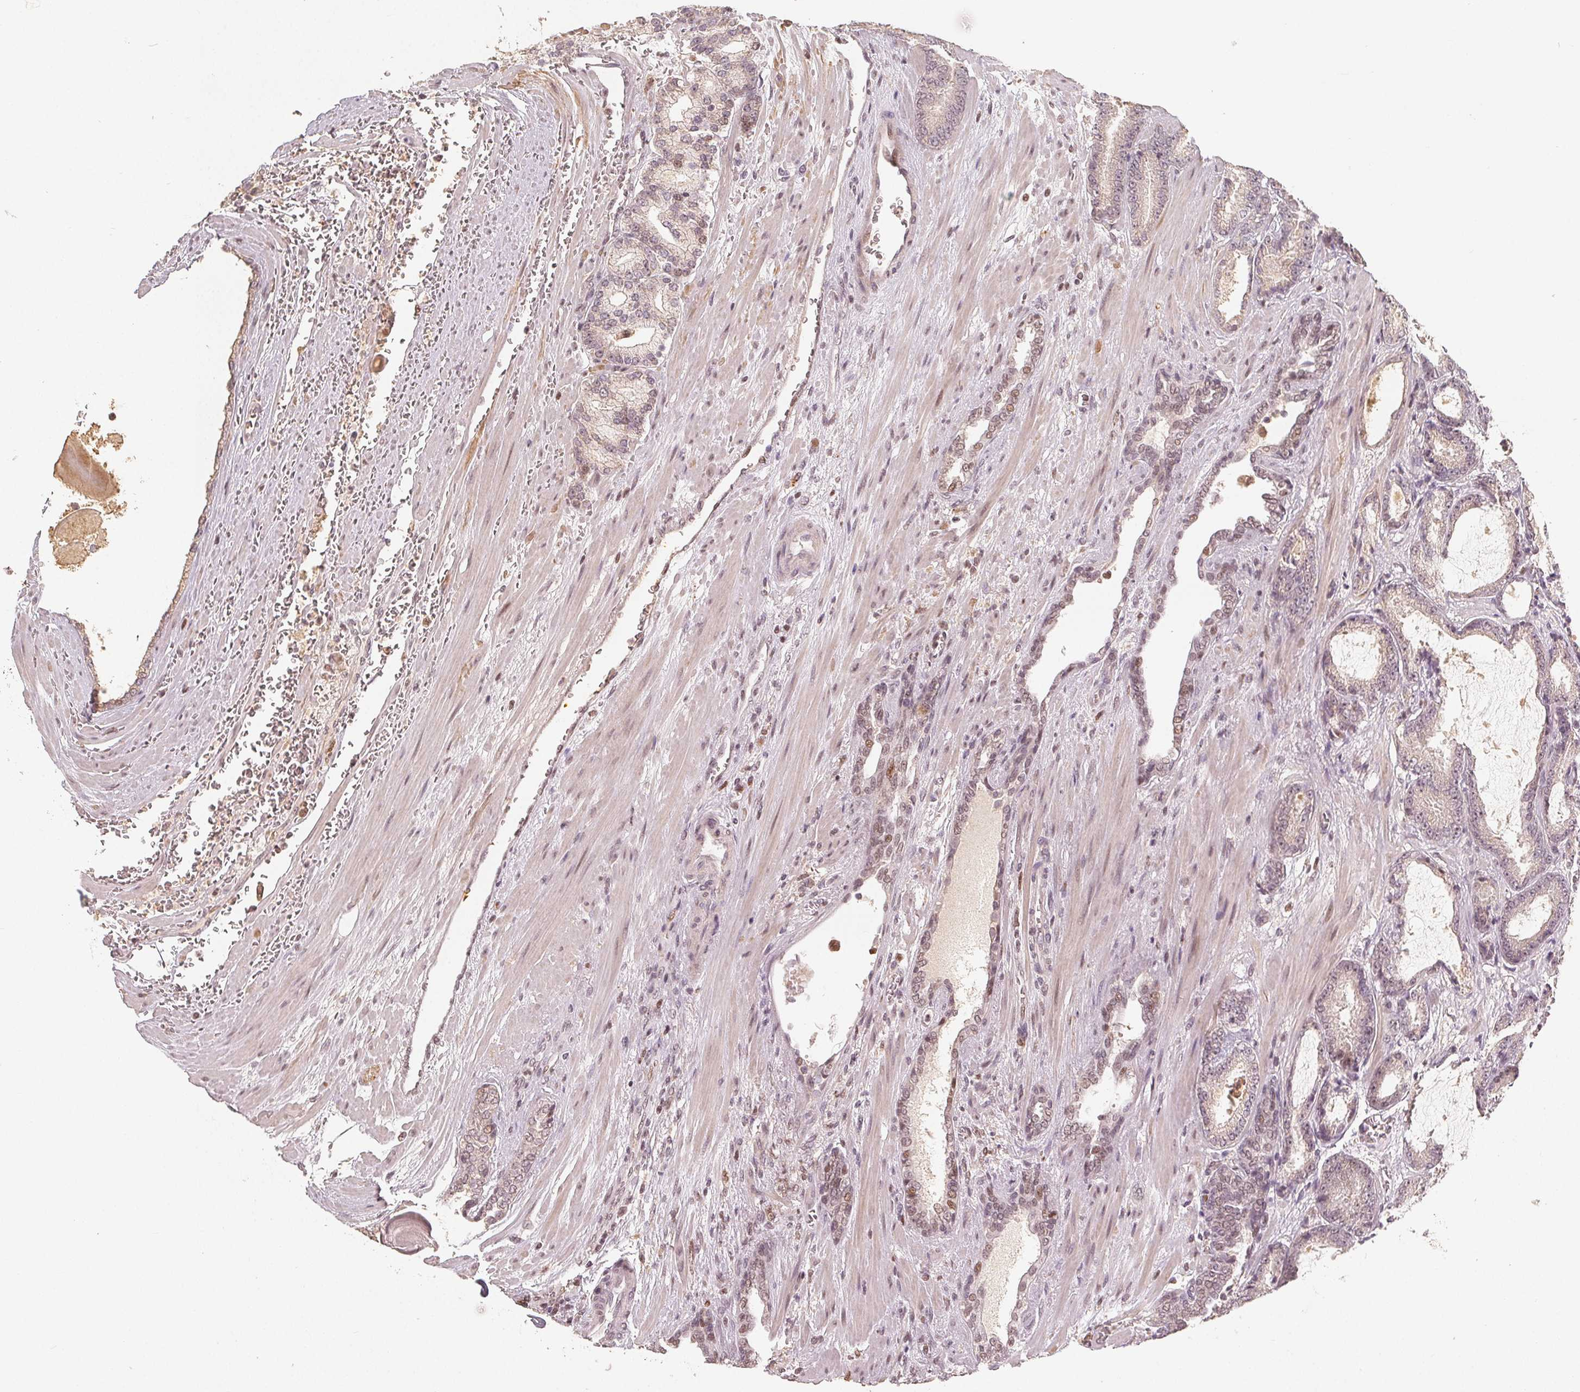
{"staining": {"intensity": "weak", "quantity": "25%-75%", "location": "nuclear"}, "tissue": "prostate cancer", "cell_type": "Tumor cells", "image_type": "cancer", "snomed": [{"axis": "morphology", "description": "Adenocarcinoma, High grade"}, {"axis": "topography", "description": "Prostate"}], "caption": "Protein staining of high-grade adenocarcinoma (prostate) tissue exhibits weak nuclear positivity in about 25%-75% of tumor cells.", "gene": "CCDC138", "patient": {"sex": "male", "age": 64}}